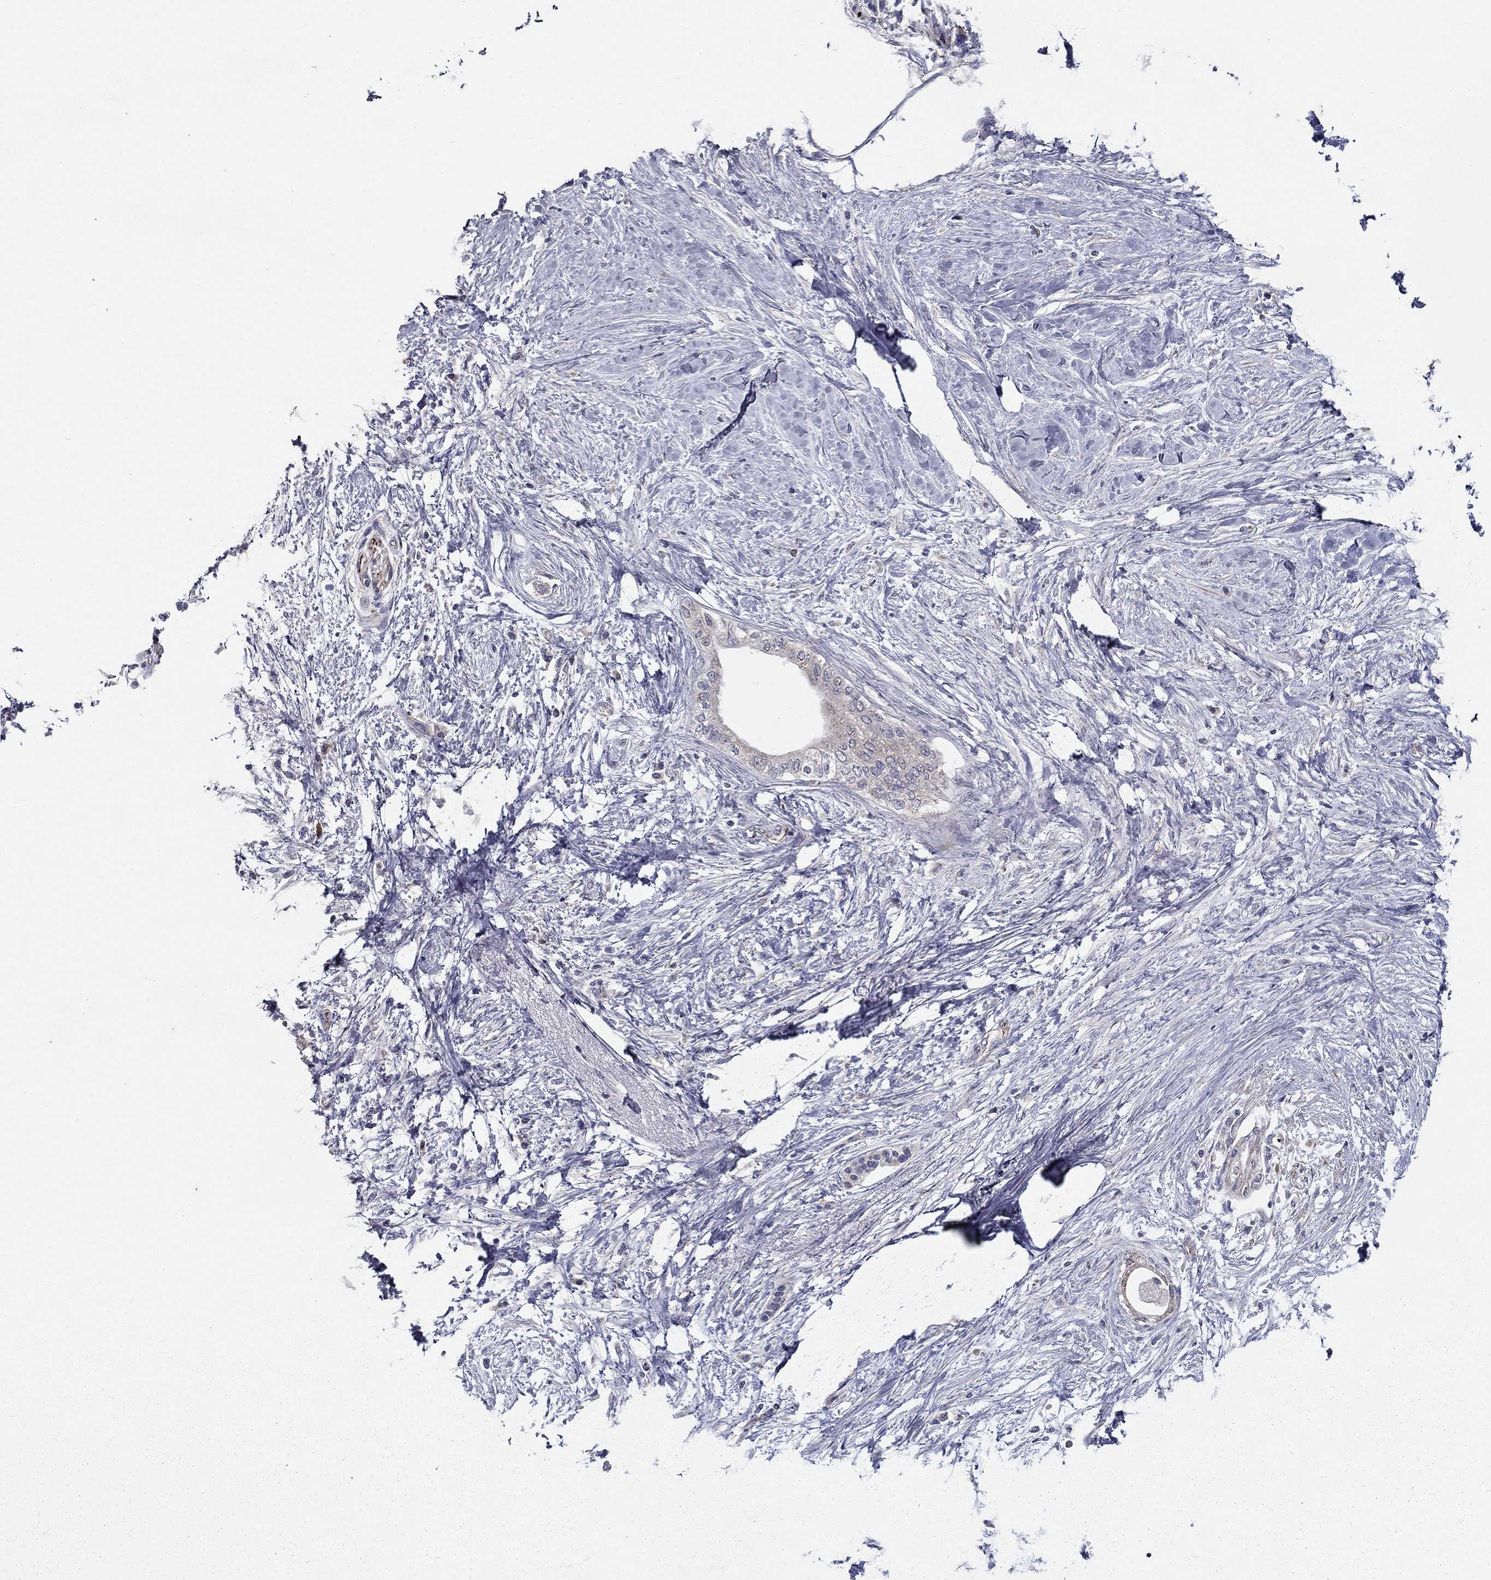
{"staining": {"intensity": "weak", "quantity": "<25%", "location": "cytoplasmic/membranous"}, "tissue": "pancreatic cancer", "cell_type": "Tumor cells", "image_type": "cancer", "snomed": [{"axis": "morphology", "description": "Normal tissue, NOS"}, {"axis": "morphology", "description": "Adenocarcinoma, NOS"}, {"axis": "topography", "description": "Pancreas"}, {"axis": "topography", "description": "Duodenum"}], "caption": "The image reveals no staining of tumor cells in pancreatic adenocarcinoma.", "gene": "LACTB2", "patient": {"sex": "female", "age": 60}}